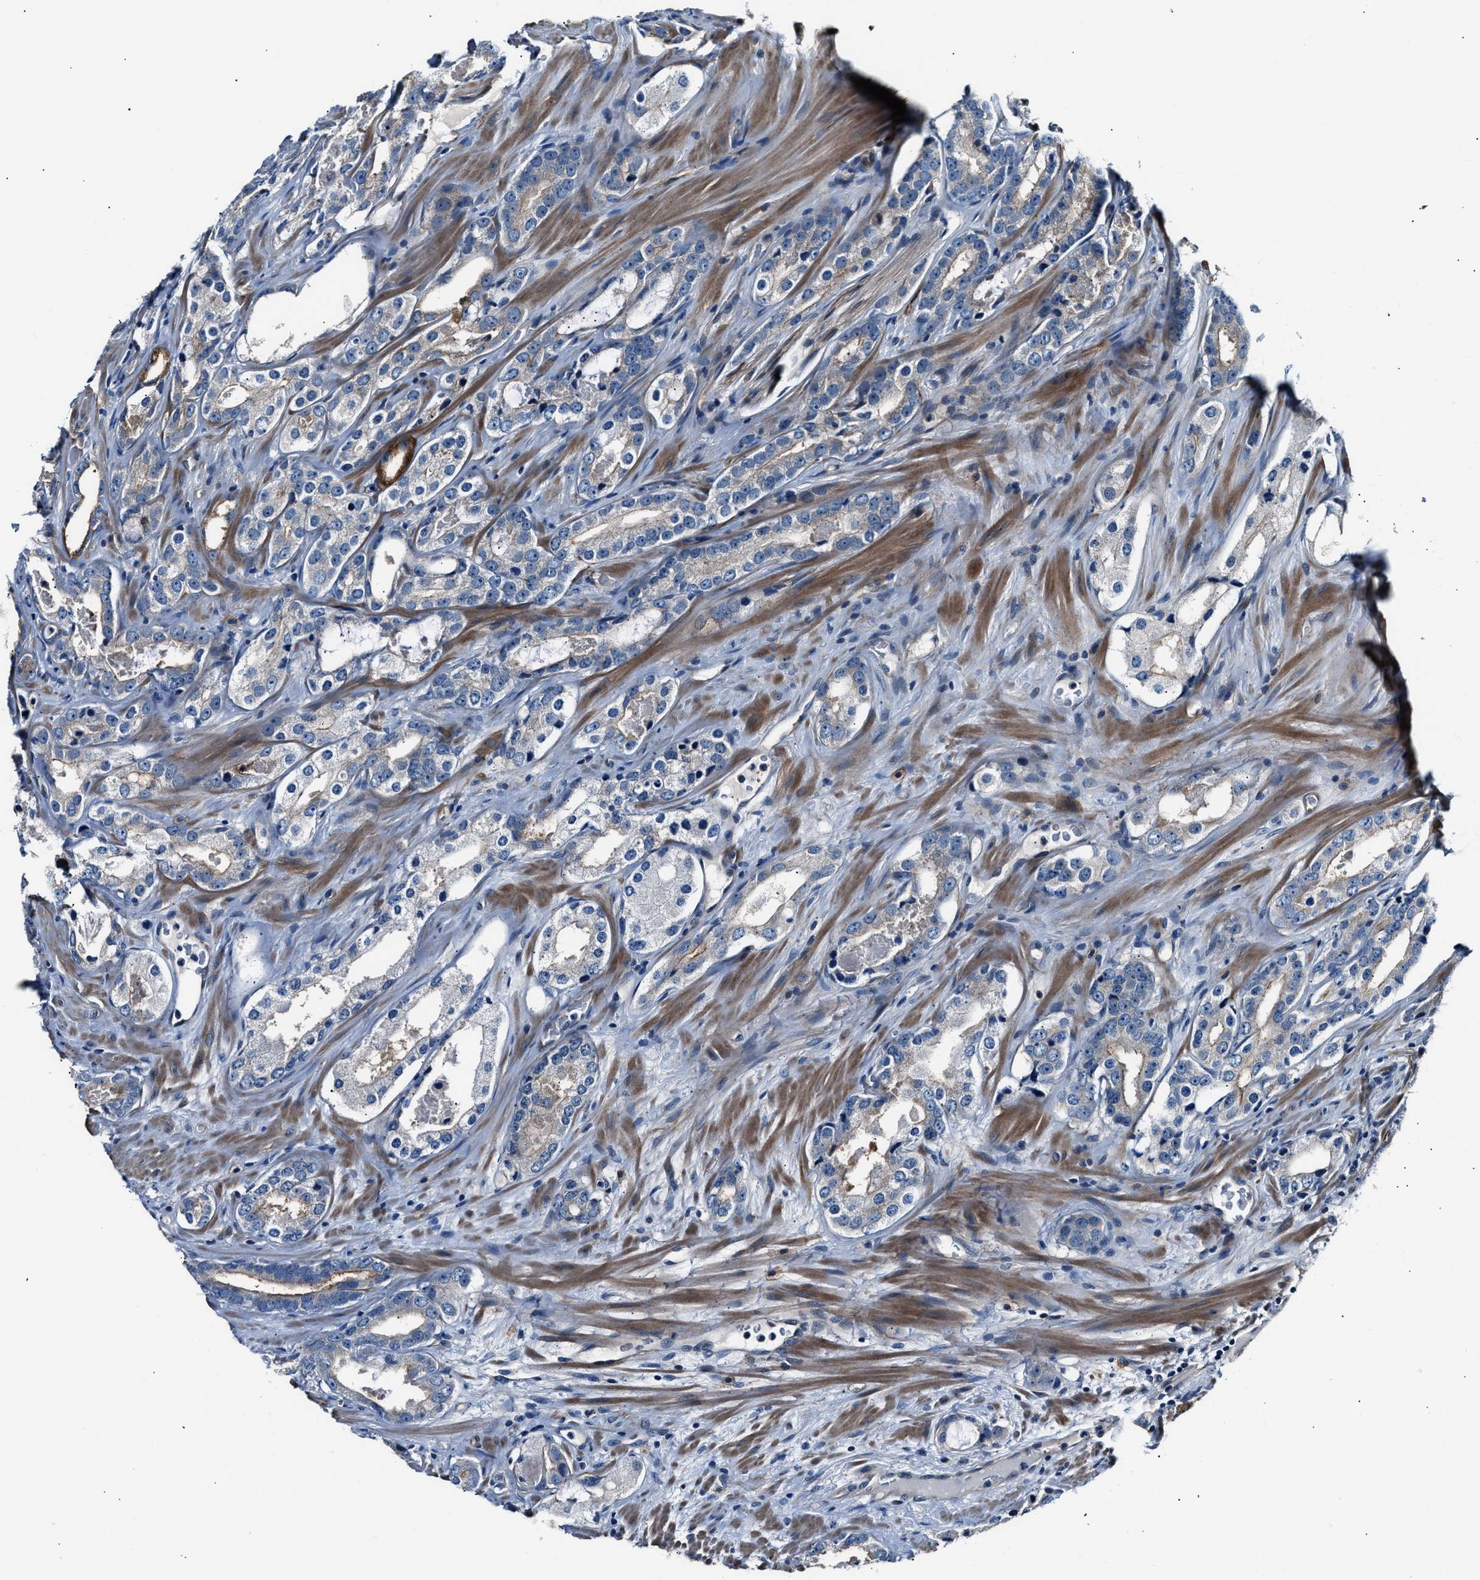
{"staining": {"intensity": "negative", "quantity": "none", "location": "none"}, "tissue": "prostate cancer", "cell_type": "Tumor cells", "image_type": "cancer", "snomed": [{"axis": "morphology", "description": "Adenocarcinoma, High grade"}, {"axis": "topography", "description": "Prostate"}], "caption": "Immunohistochemistry (IHC) of prostate cancer reveals no expression in tumor cells.", "gene": "MPDZ", "patient": {"sex": "male", "age": 63}}